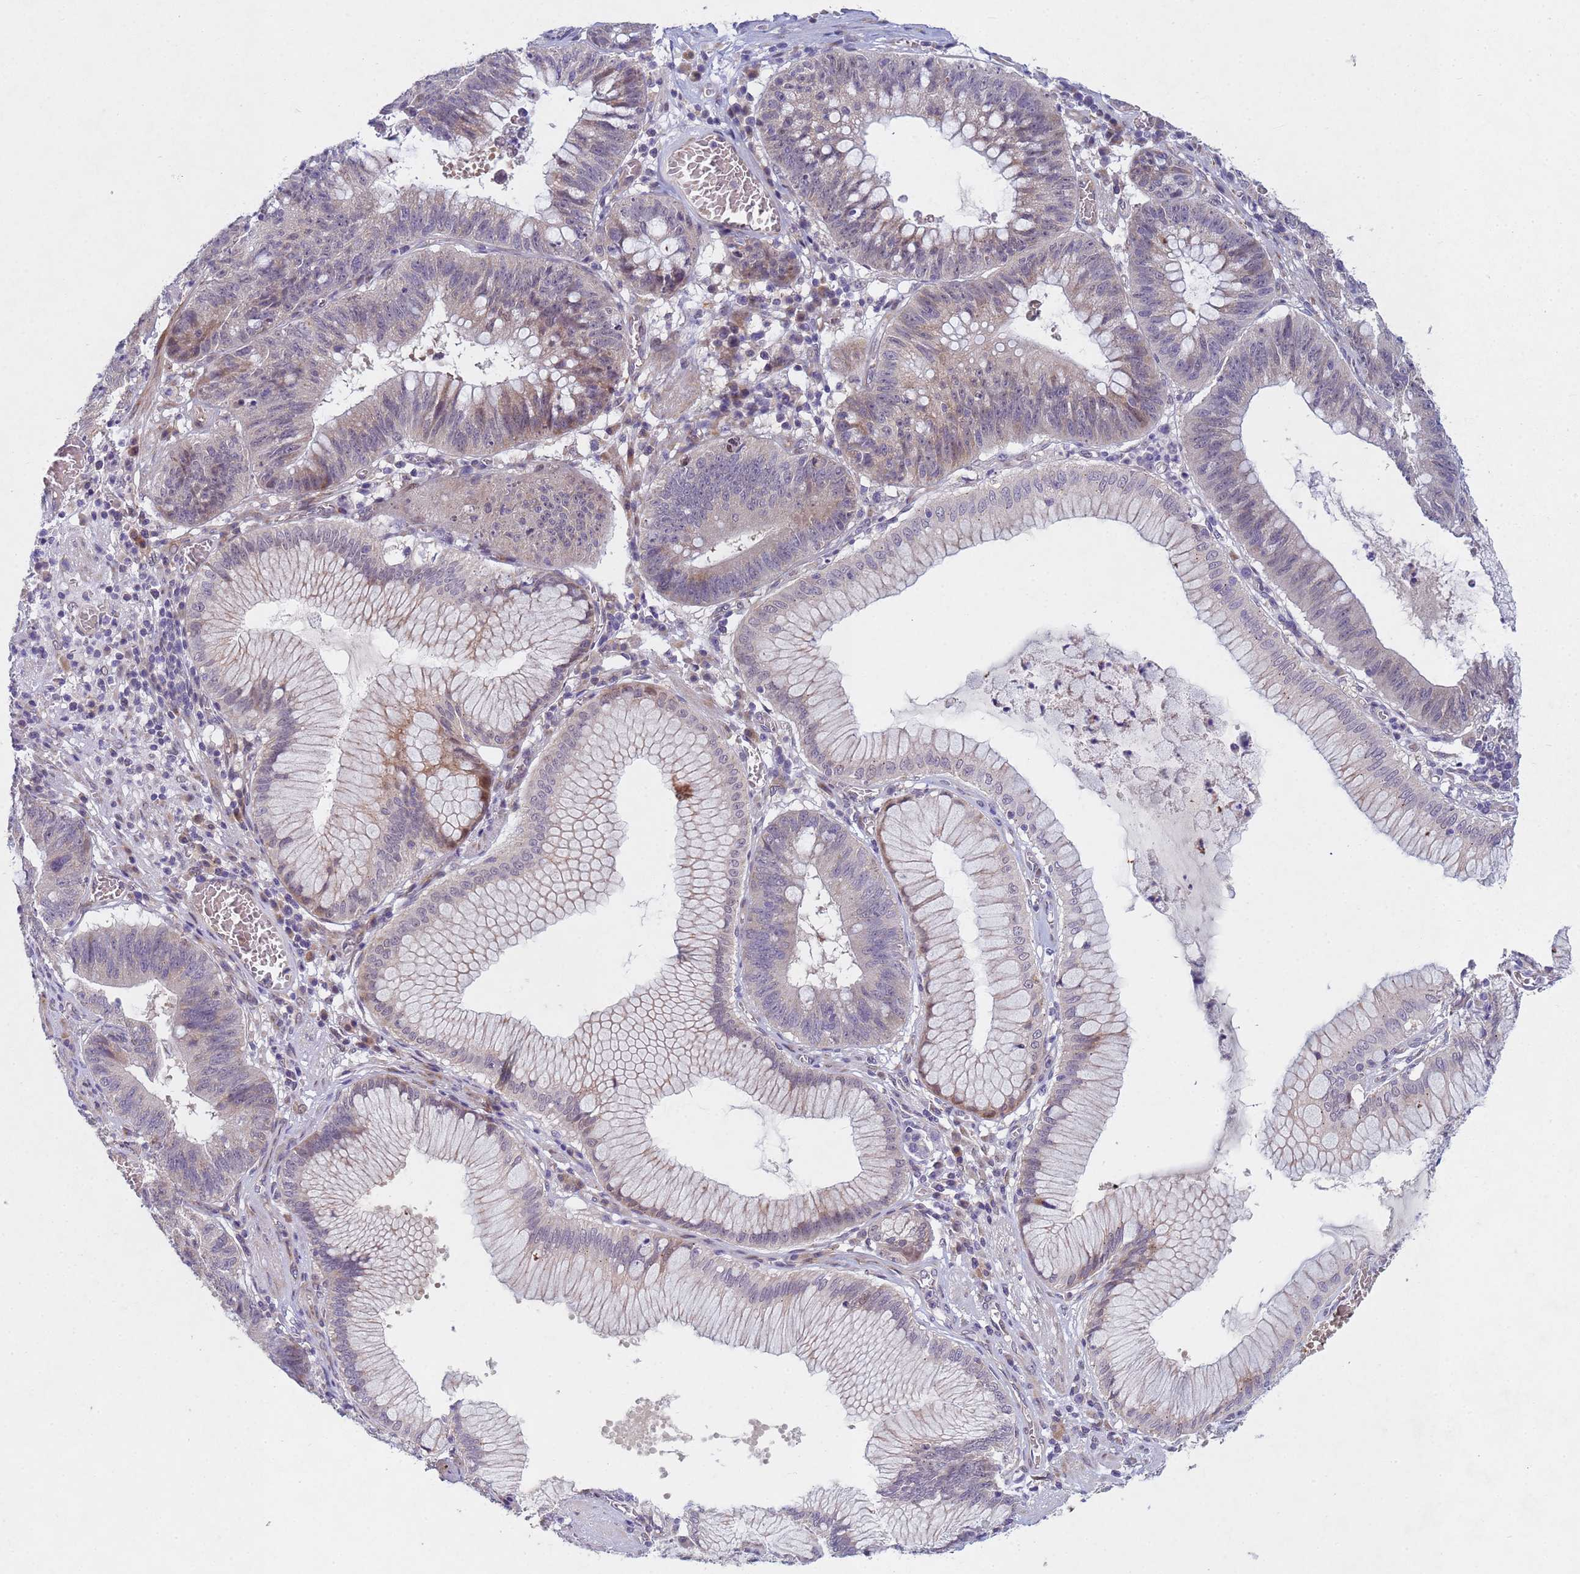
{"staining": {"intensity": "weak", "quantity": "<25%", "location": "cytoplasmic/membranous"}, "tissue": "stomach cancer", "cell_type": "Tumor cells", "image_type": "cancer", "snomed": [{"axis": "morphology", "description": "Adenocarcinoma, NOS"}, {"axis": "topography", "description": "Stomach"}], "caption": "Immunohistochemistry (IHC) micrograph of neoplastic tissue: adenocarcinoma (stomach) stained with DAB displays no significant protein staining in tumor cells.", "gene": "TNPO2", "patient": {"sex": "male", "age": 59}}